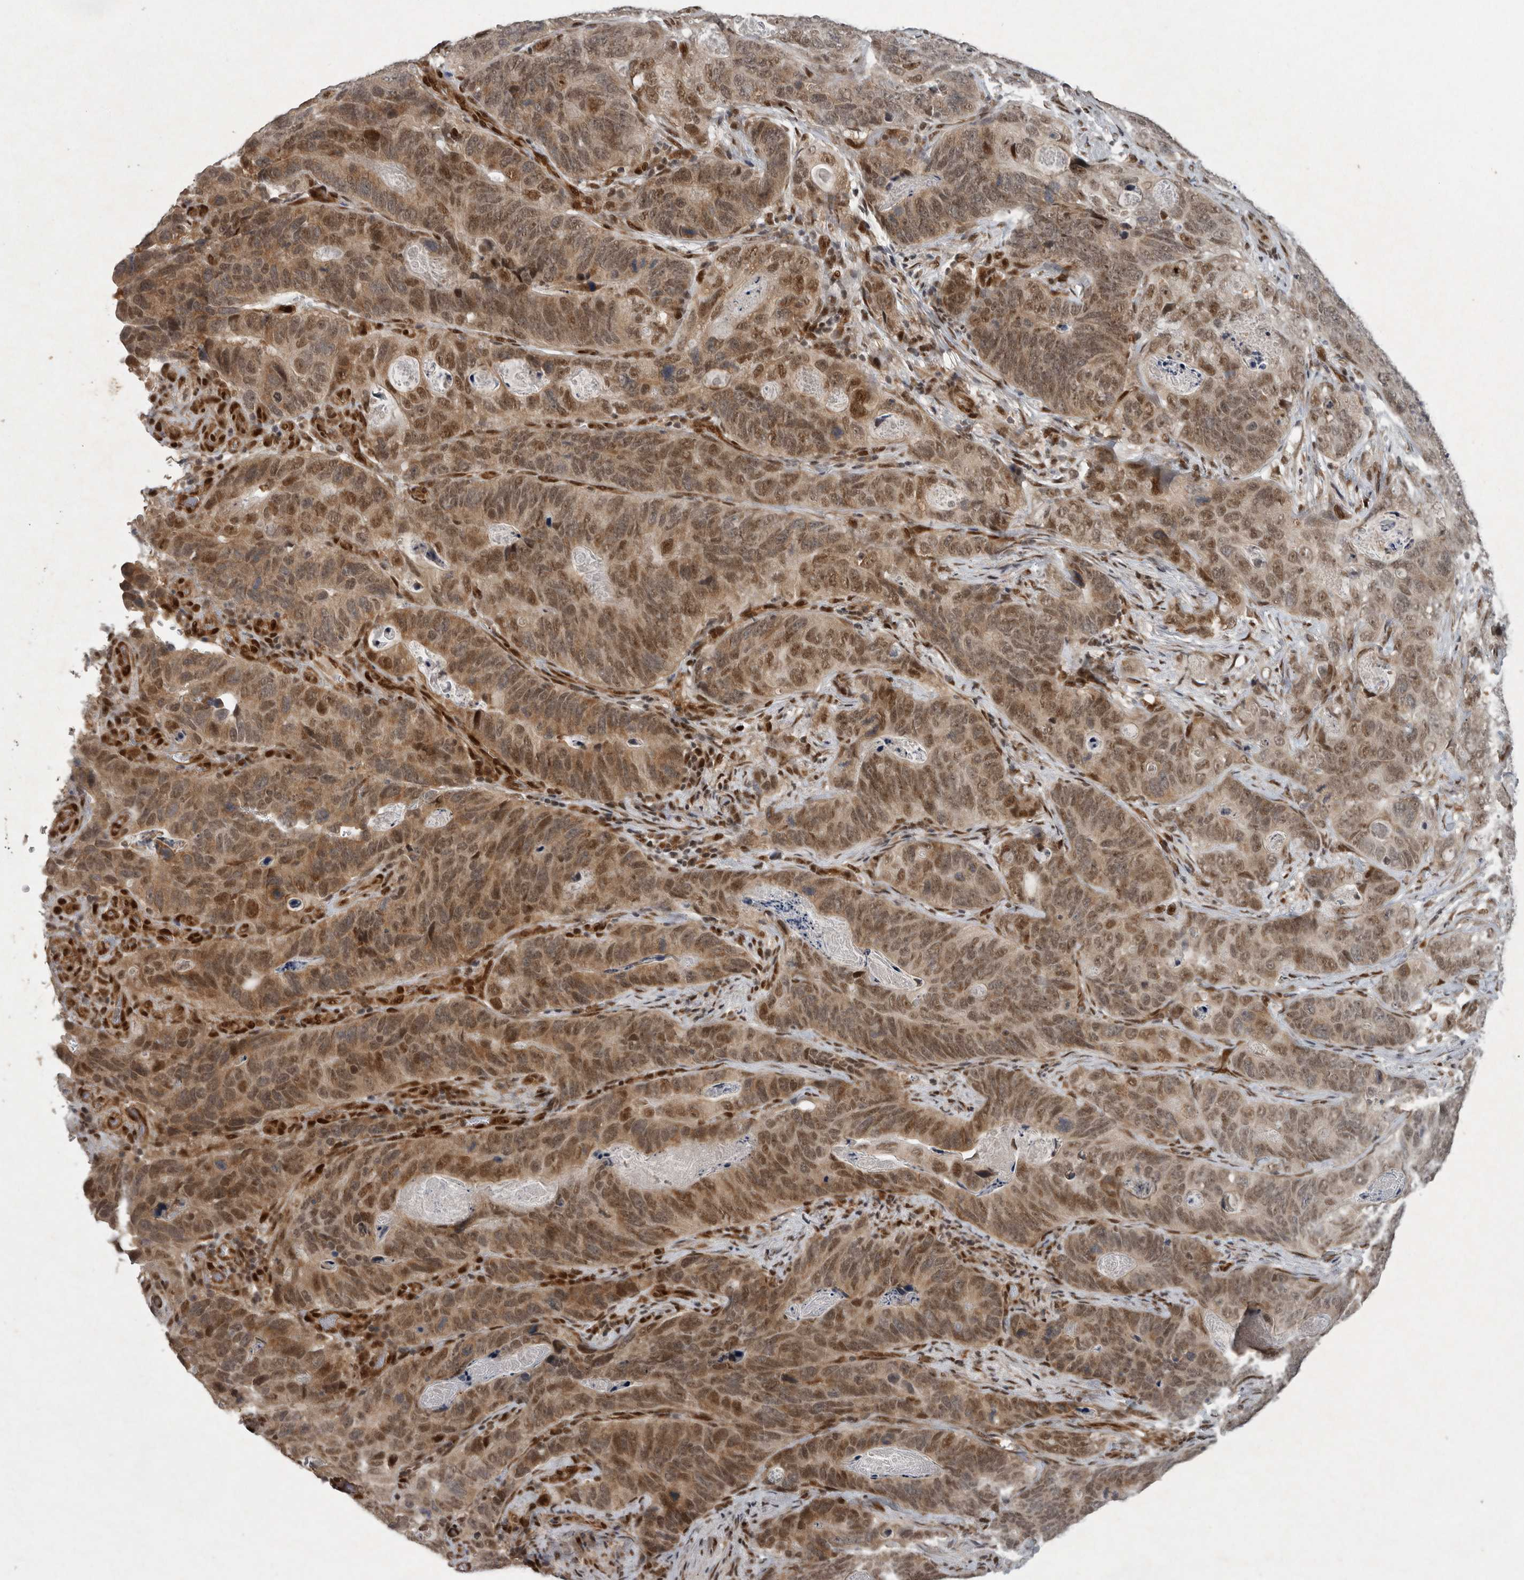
{"staining": {"intensity": "moderate", "quantity": ">75%", "location": "cytoplasmic/membranous,nuclear"}, "tissue": "stomach cancer", "cell_type": "Tumor cells", "image_type": "cancer", "snomed": [{"axis": "morphology", "description": "Normal tissue, NOS"}, {"axis": "morphology", "description": "Adenocarcinoma, NOS"}, {"axis": "topography", "description": "Stomach"}], "caption": "Stomach cancer stained with a protein marker demonstrates moderate staining in tumor cells.", "gene": "CDC27", "patient": {"sex": "female", "age": 89}}